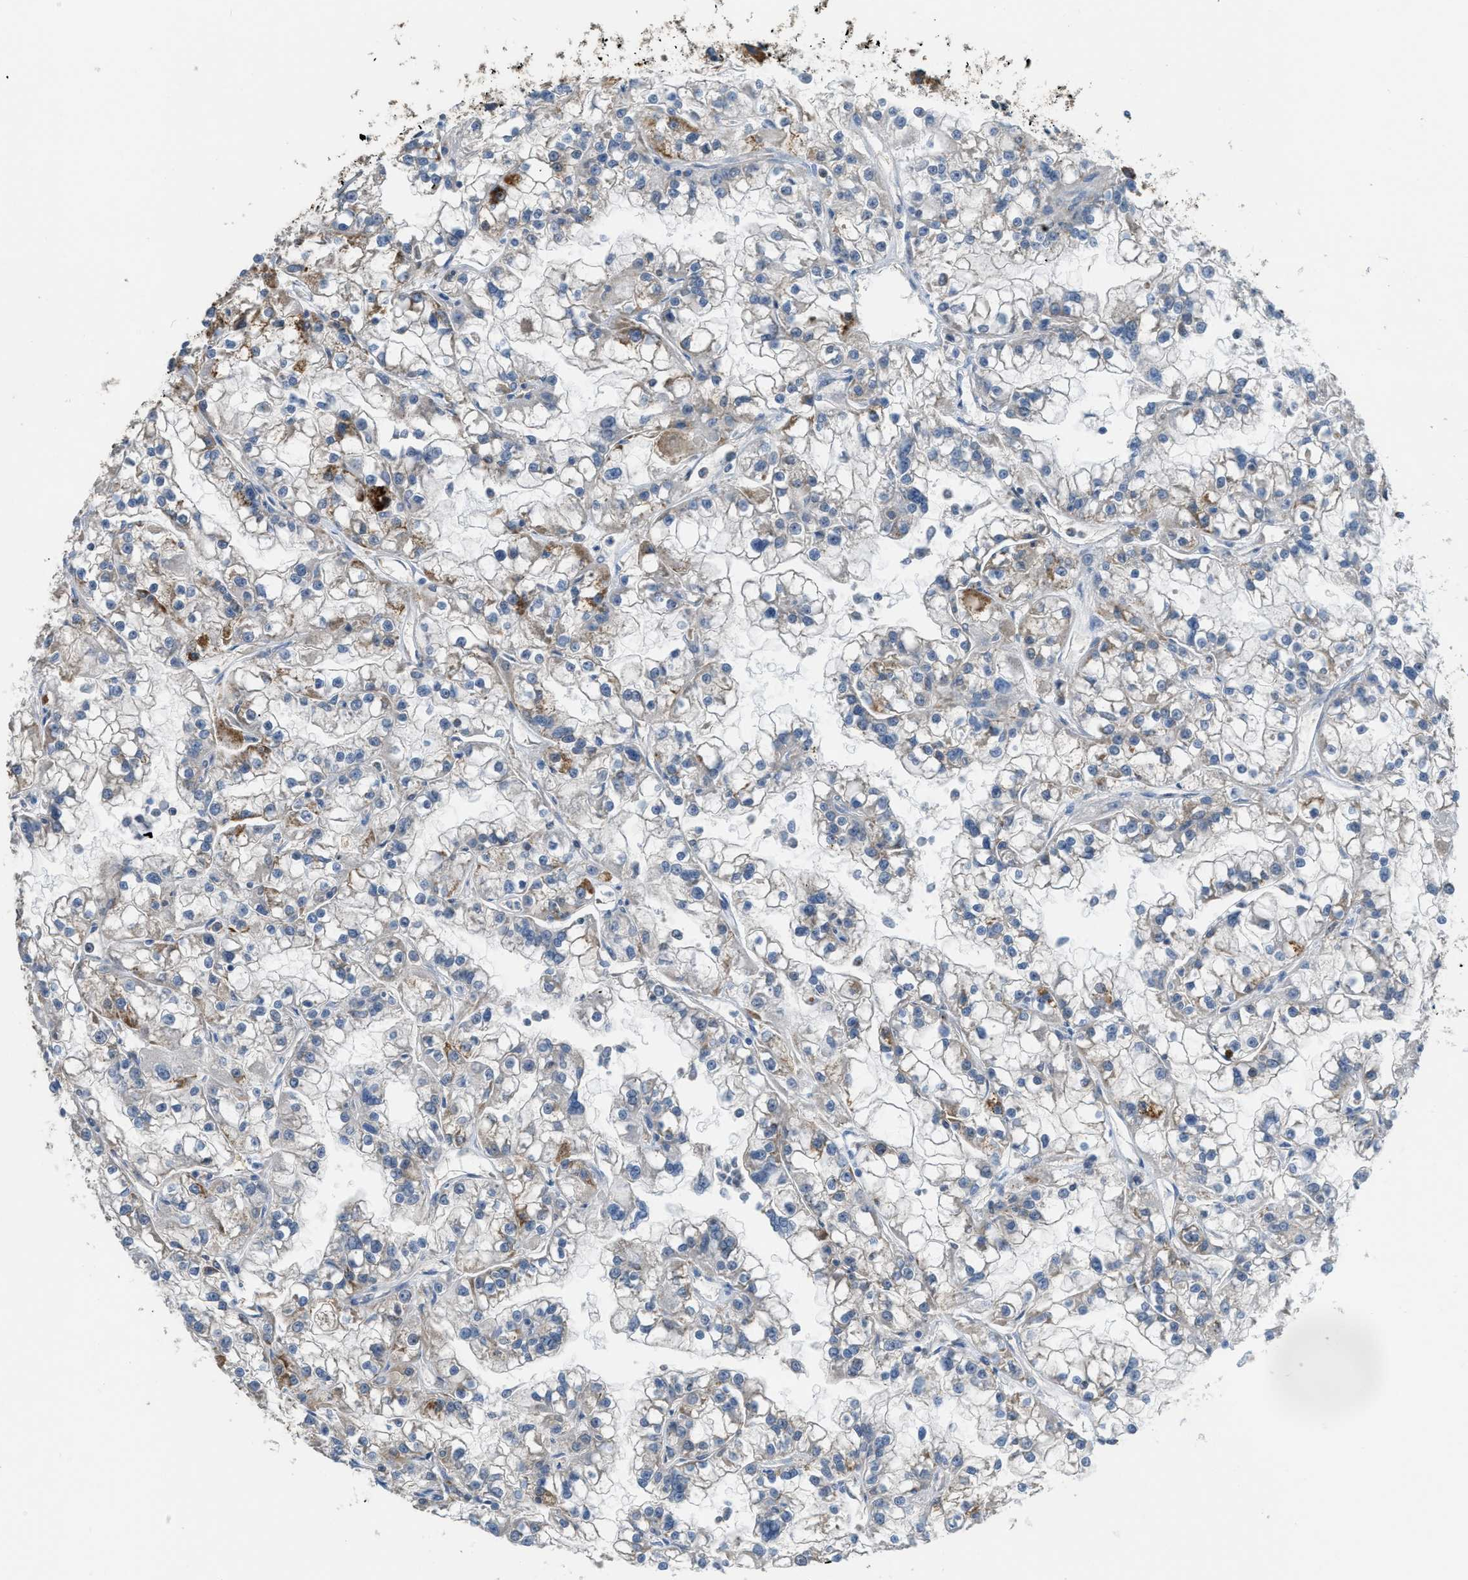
{"staining": {"intensity": "moderate", "quantity": "<25%", "location": "cytoplasmic/membranous"}, "tissue": "renal cancer", "cell_type": "Tumor cells", "image_type": "cancer", "snomed": [{"axis": "morphology", "description": "Adenocarcinoma, NOS"}, {"axis": "topography", "description": "Kidney"}], "caption": "A low amount of moderate cytoplasmic/membranous staining is appreciated in about <25% of tumor cells in renal cancer tissue.", "gene": "ETFB", "patient": {"sex": "female", "age": 52}}